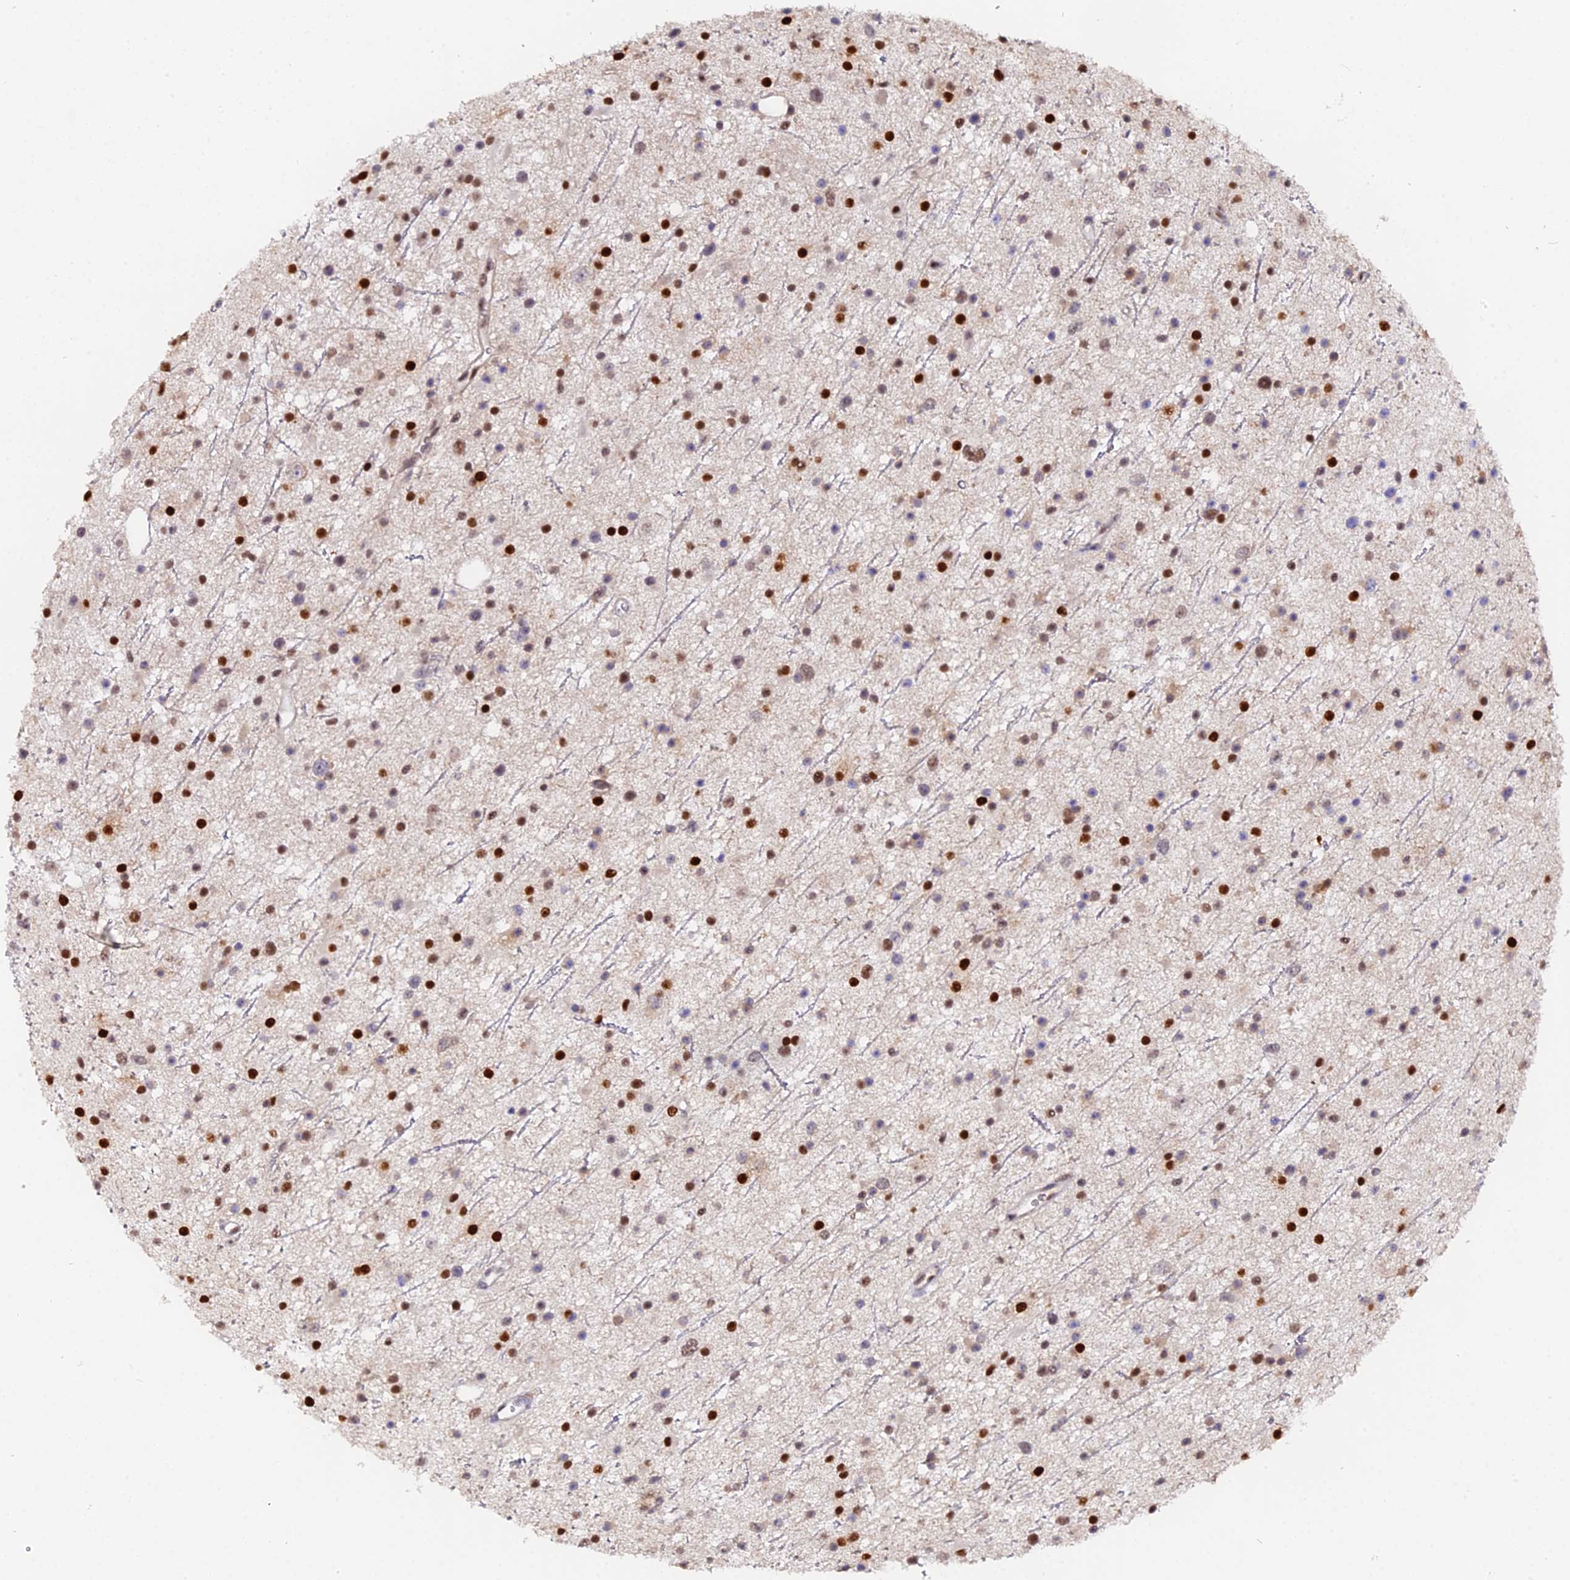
{"staining": {"intensity": "moderate", "quantity": "<25%", "location": "nuclear"}, "tissue": "glioma", "cell_type": "Tumor cells", "image_type": "cancer", "snomed": [{"axis": "morphology", "description": "Glioma, malignant, Low grade"}, {"axis": "topography", "description": "Cerebral cortex"}], "caption": "An IHC micrograph of neoplastic tissue is shown. Protein staining in brown shows moderate nuclear positivity in glioma within tumor cells.", "gene": "FAM118B", "patient": {"sex": "female", "age": 39}}